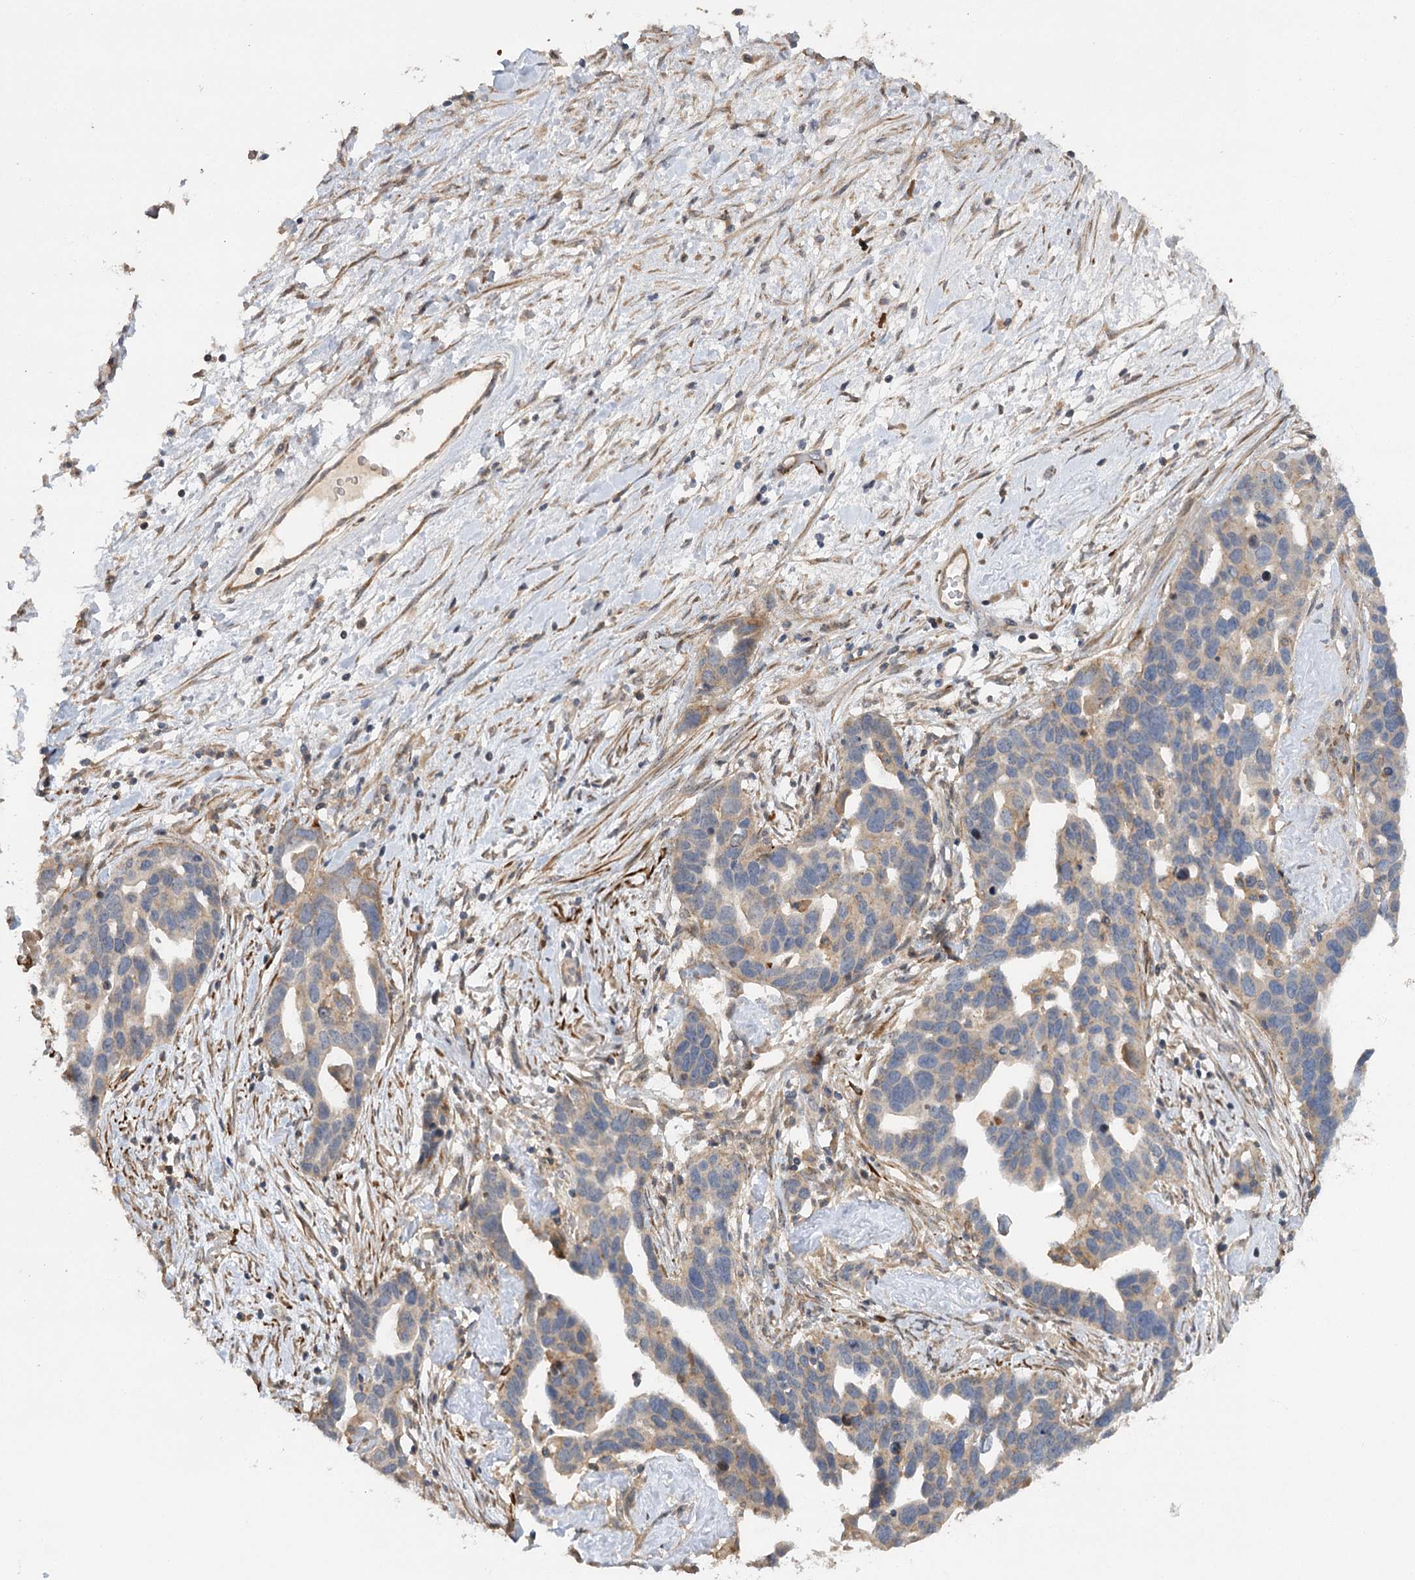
{"staining": {"intensity": "weak", "quantity": "<25%", "location": "cytoplasmic/membranous"}, "tissue": "ovarian cancer", "cell_type": "Tumor cells", "image_type": "cancer", "snomed": [{"axis": "morphology", "description": "Cystadenocarcinoma, serous, NOS"}, {"axis": "topography", "description": "Ovary"}], "caption": "Image shows no significant protein expression in tumor cells of ovarian cancer (serous cystadenocarcinoma). (Stains: DAB (3,3'-diaminobenzidine) immunohistochemistry (IHC) with hematoxylin counter stain, Microscopy: brightfield microscopy at high magnification).", "gene": "KCNN2", "patient": {"sex": "female", "age": 54}}